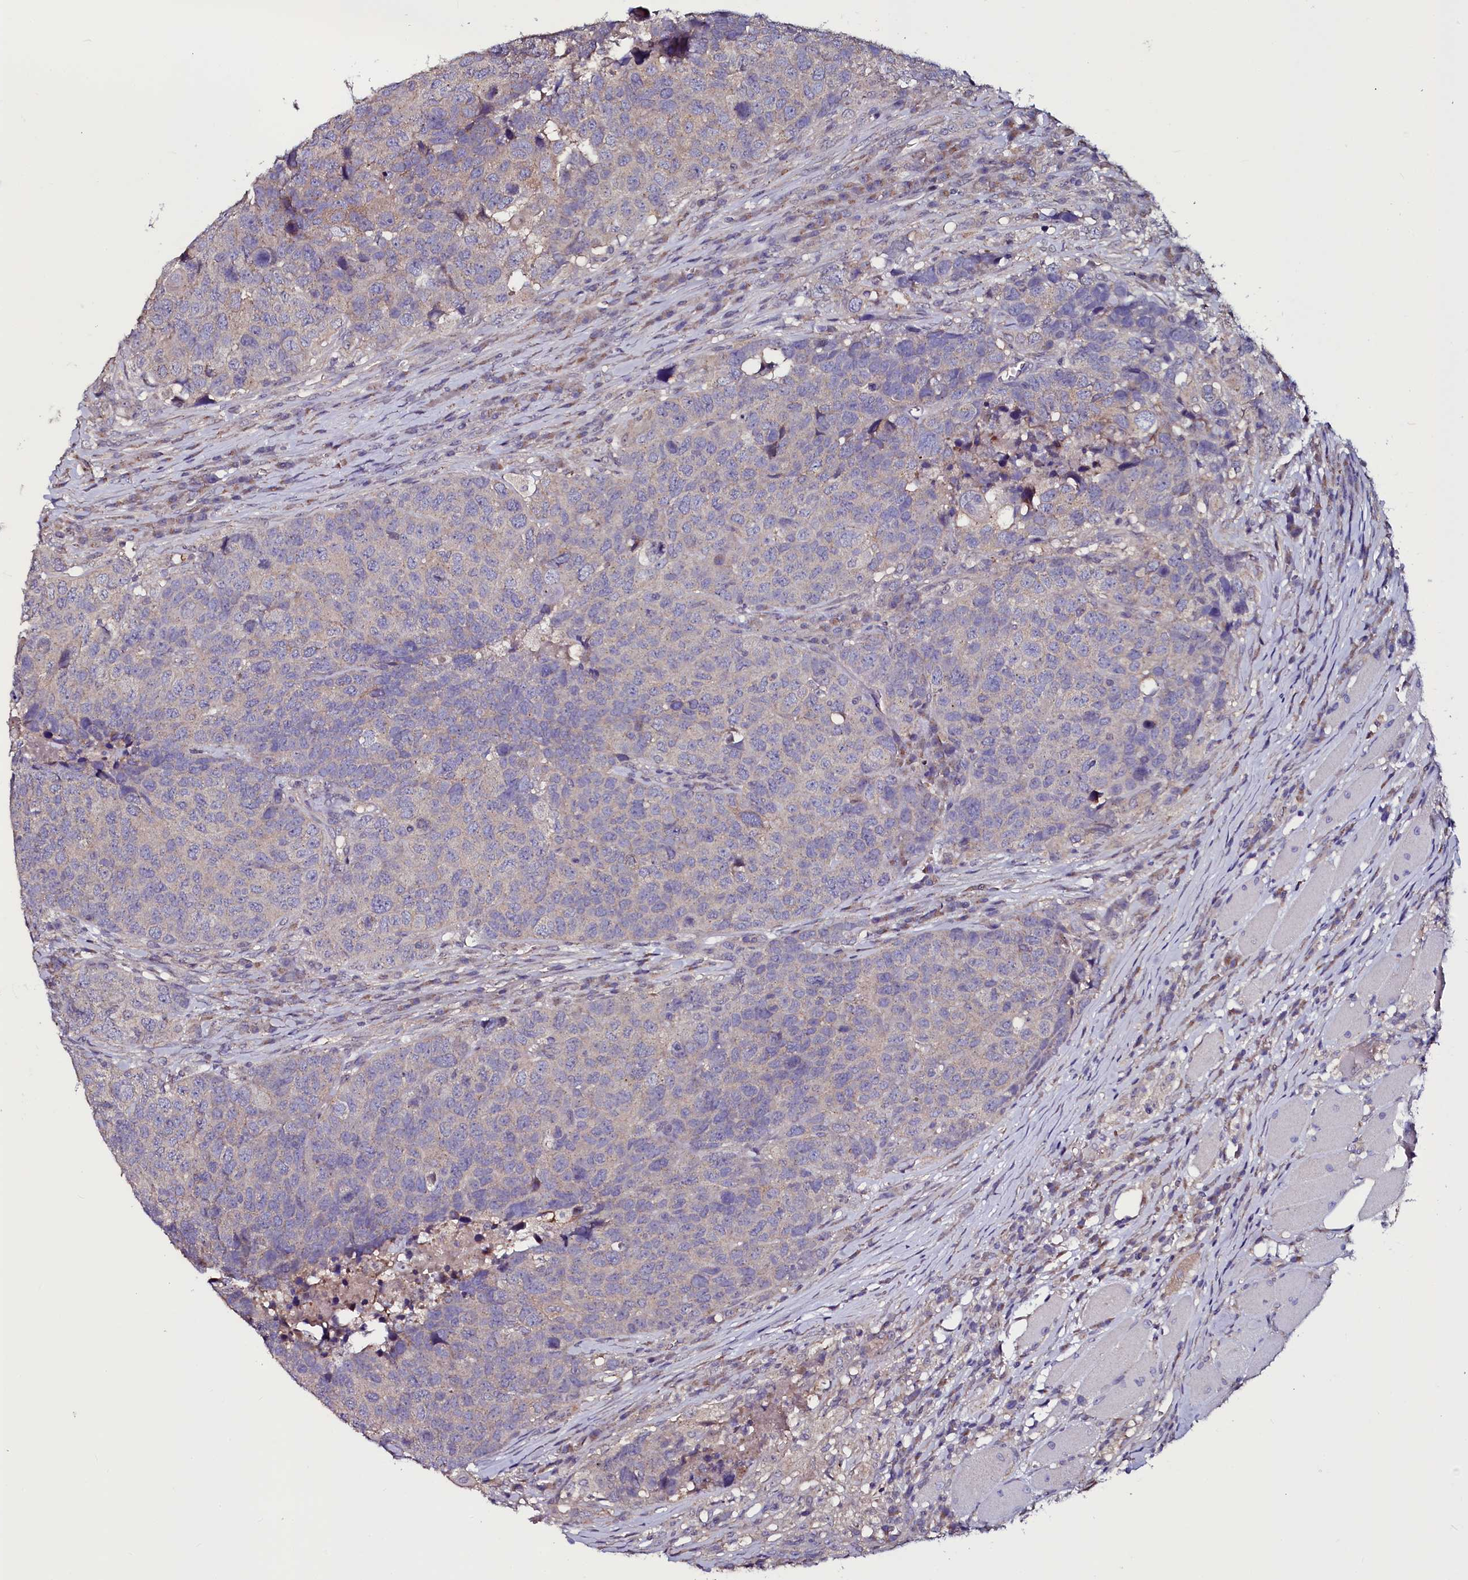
{"staining": {"intensity": "weak", "quantity": "<25%", "location": "cytoplasmic/membranous"}, "tissue": "head and neck cancer", "cell_type": "Tumor cells", "image_type": "cancer", "snomed": [{"axis": "morphology", "description": "Squamous cell carcinoma, NOS"}, {"axis": "topography", "description": "Head-Neck"}], "caption": "Tumor cells are negative for protein expression in human squamous cell carcinoma (head and neck).", "gene": "USPL1", "patient": {"sex": "male", "age": 66}}